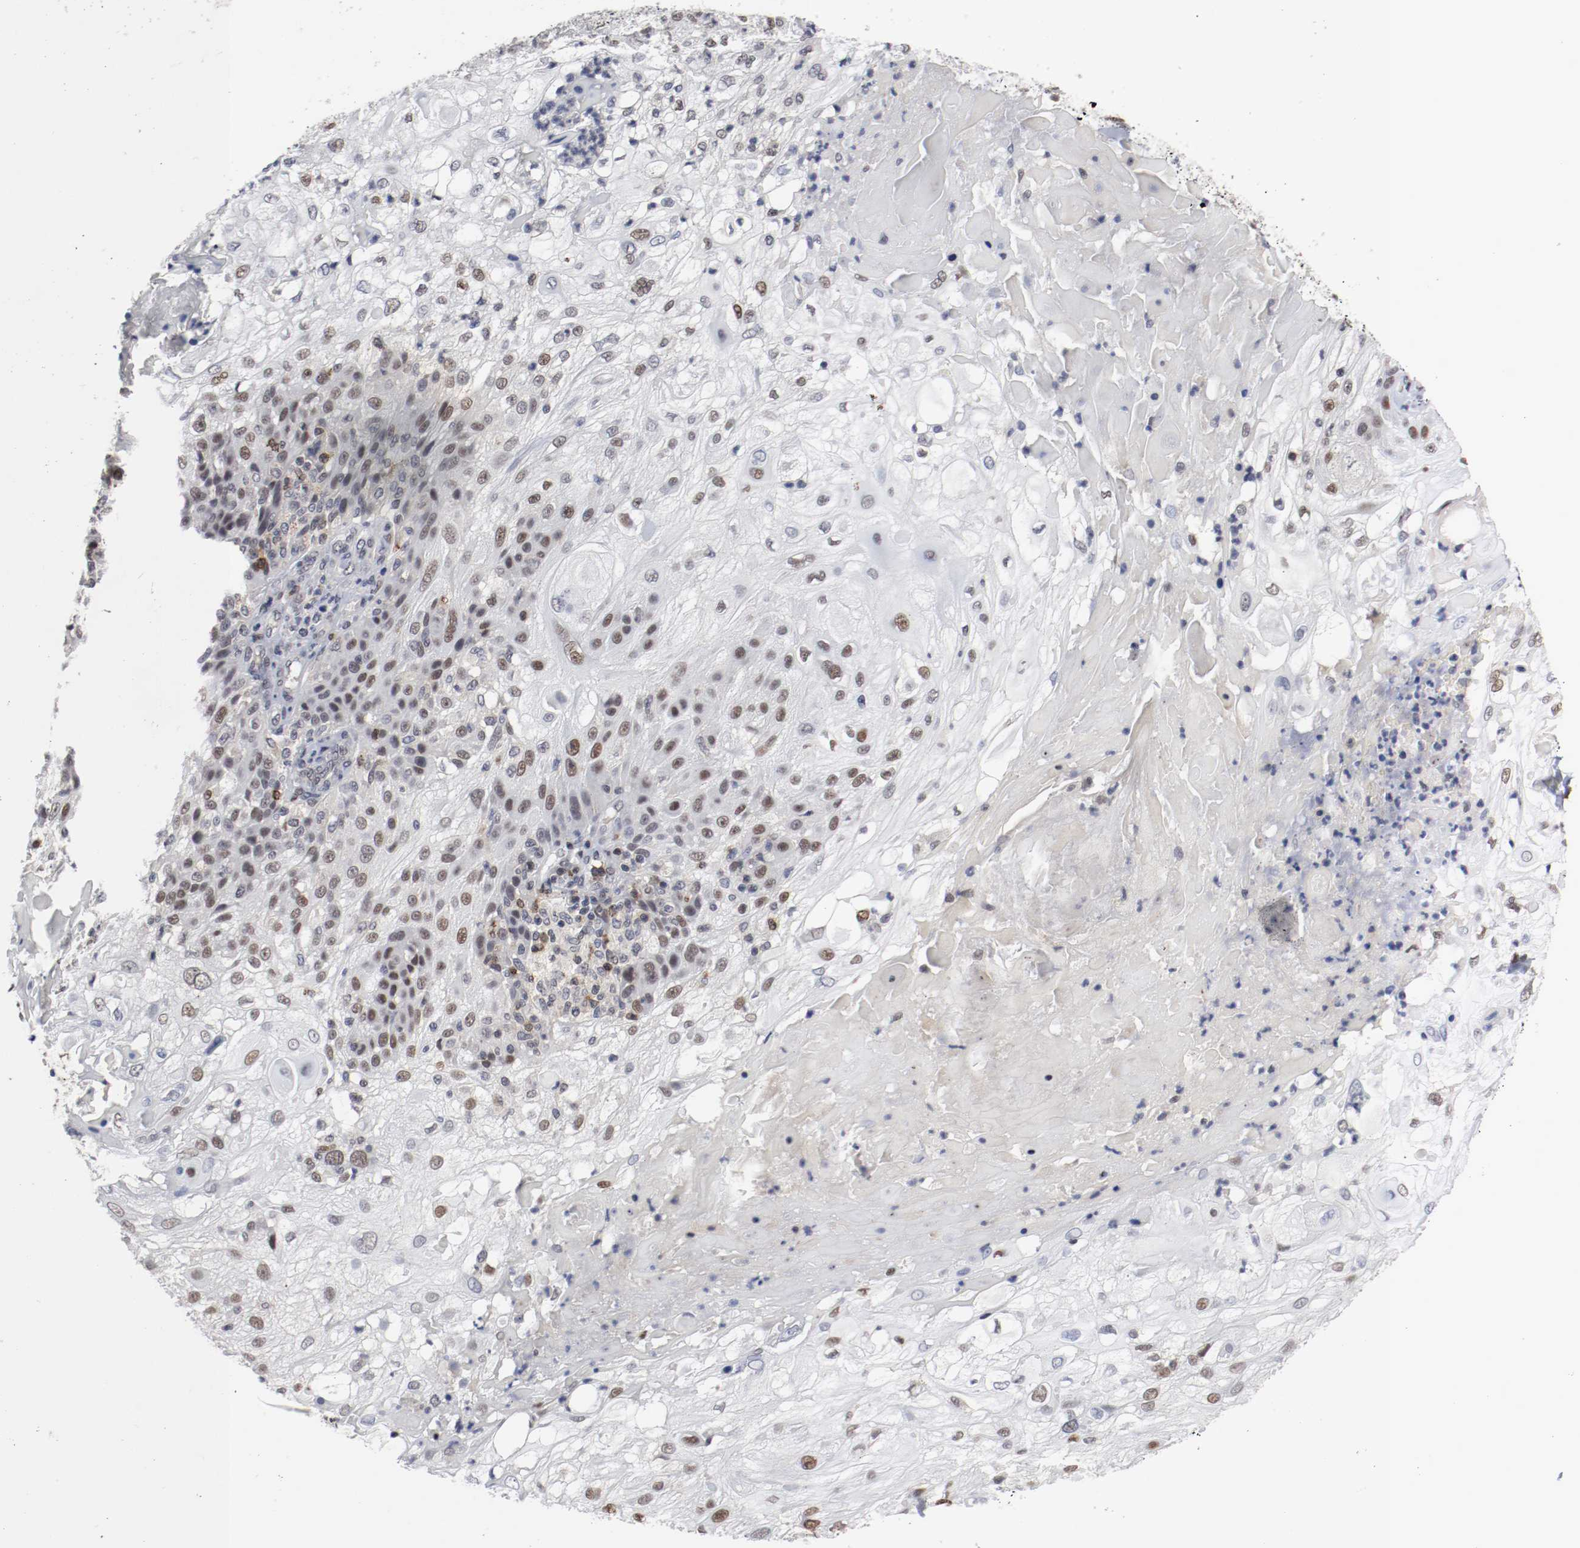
{"staining": {"intensity": "moderate", "quantity": "<25%", "location": "nuclear"}, "tissue": "skin cancer", "cell_type": "Tumor cells", "image_type": "cancer", "snomed": [{"axis": "morphology", "description": "Normal tissue, NOS"}, {"axis": "morphology", "description": "Squamous cell carcinoma, NOS"}, {"axis": "topography", "description": "Skin"}], "caption": "High-magnification brightfield microscopy of skin cancer stained with DAB (brown) and counterstained with hematoxylin (blue). tumor cells exhibit moderate nuclear expression is seen in about<25% of cells.", "gene": "JUND", "patient": {"sex": "female", "age": 83}}